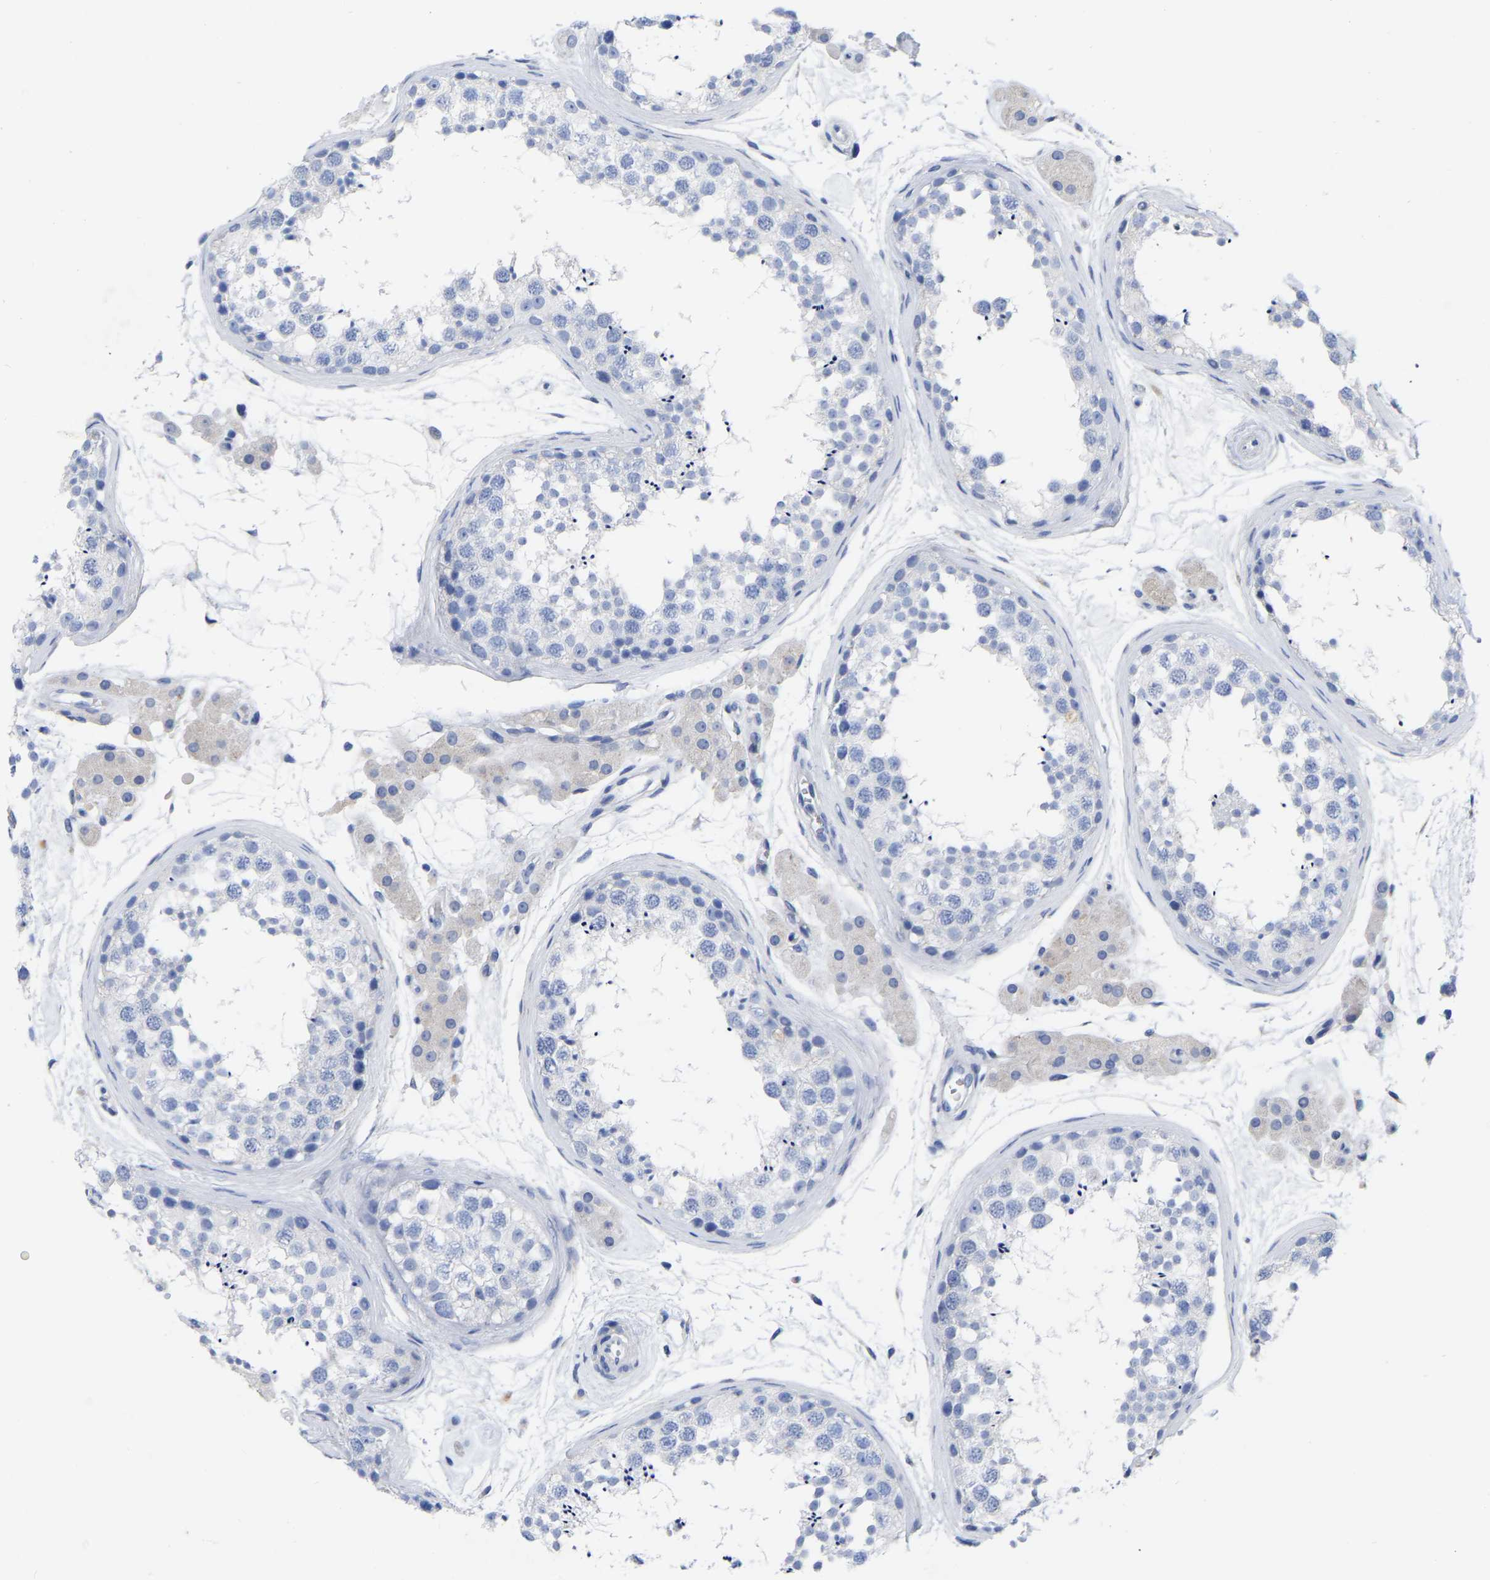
{"staining": {"intensity": "negative", "quantity": "none", "location": "none"}, "tissue": "testis", "cell_type": "Cells in seminiferous ducts", "image_type": "normal", "snomed": [{"axis": "morphology", "description": "Normal tissue, NOS"}, {"axis": "topography", "description": "Testis"}], "caption": "Immunohistochemistry (IHC) image of unremarkable testis: testis stained with DAB demonstrates no significant protein expression in cells in seminiferous ducts. (Stains: DAB (3,3'-diaminobenzidine) immunohistochemistry (IHC) with hematoxylin counter stain, Microscopy: brightfield microscopy at high magnification).", "gene": "GDF3", "patient": {"sex": "male", "age": 56}}